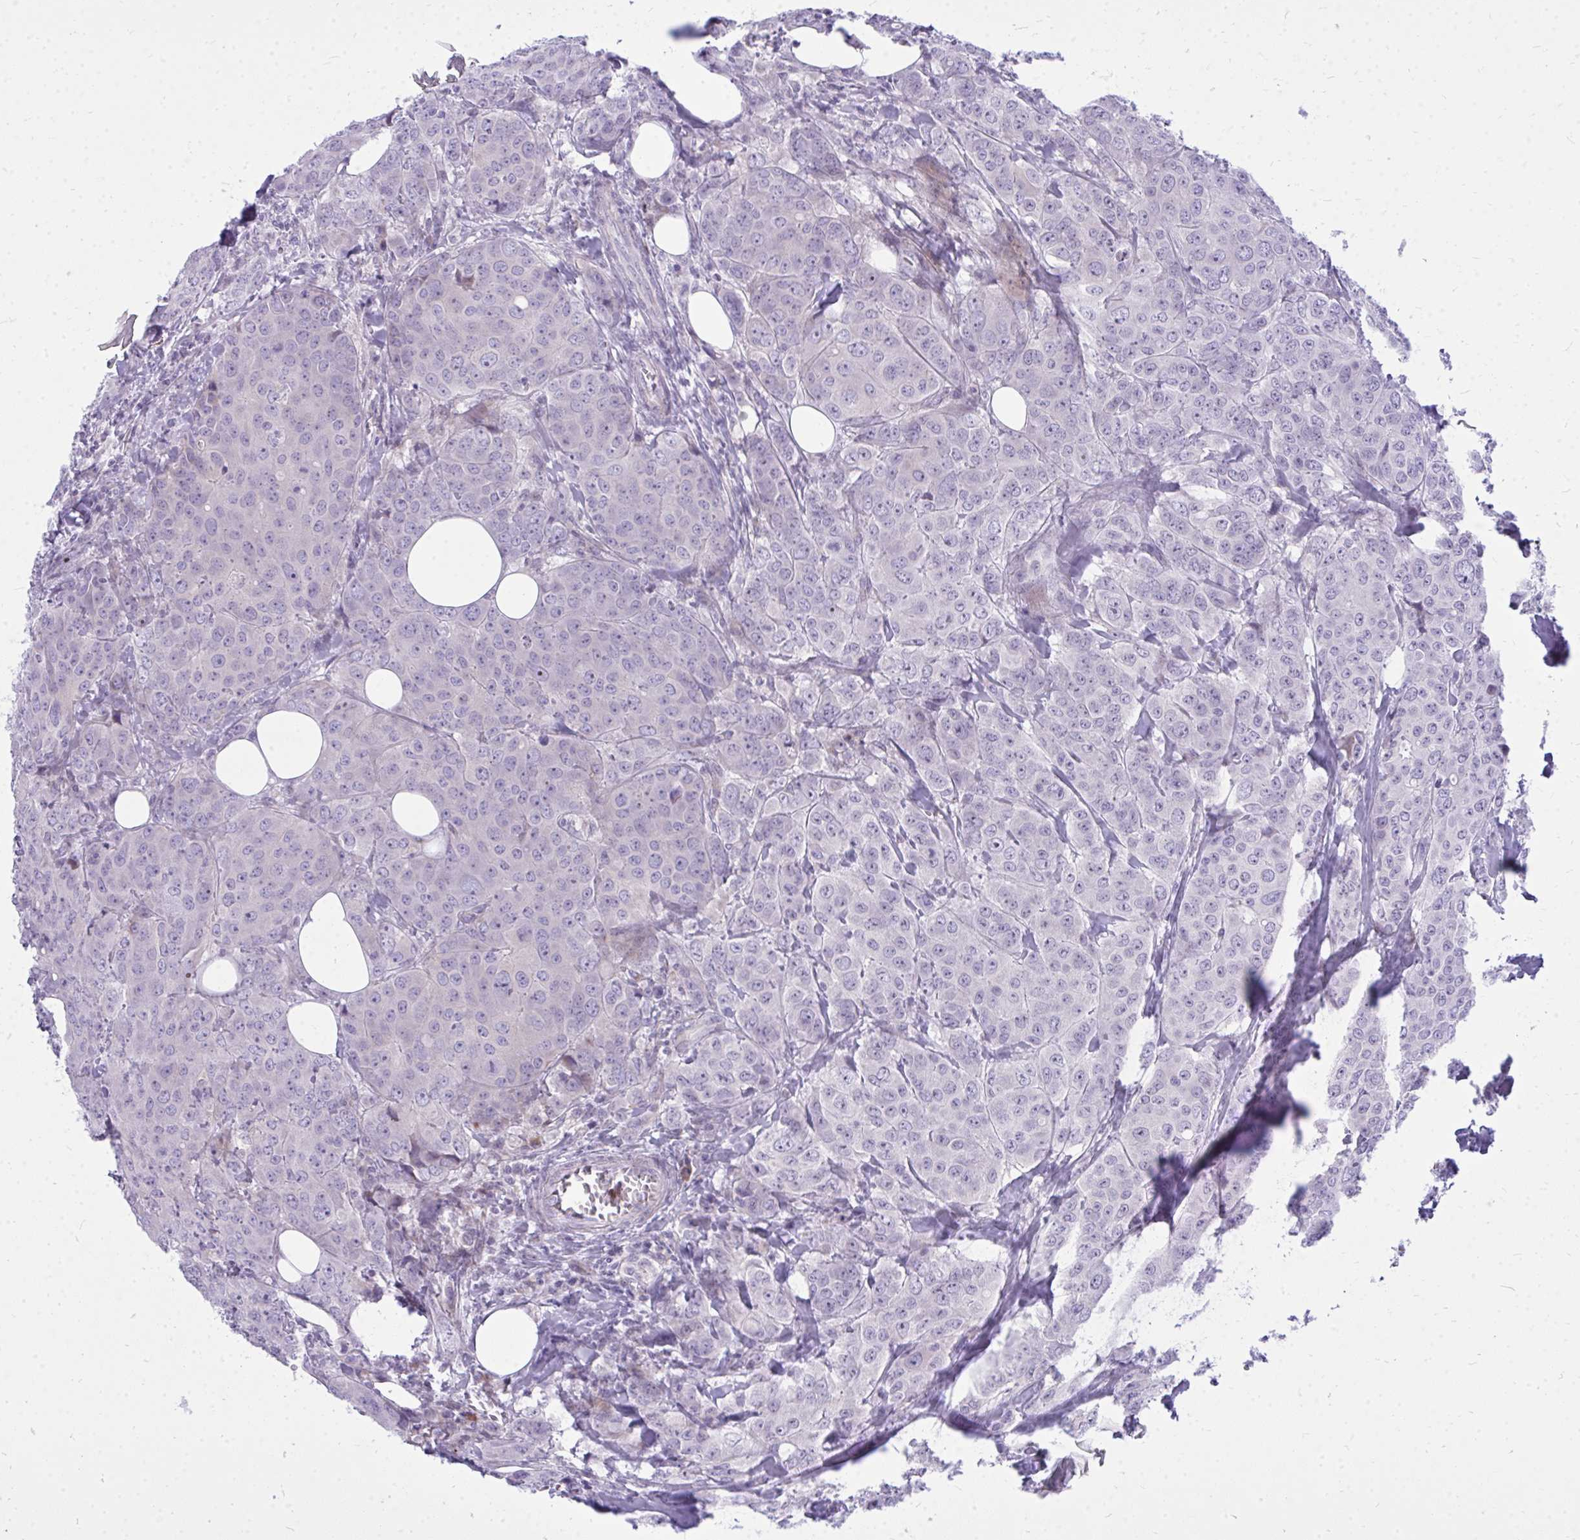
{"staining": {"intensity": "negative", "quantity": "none", "location": "none"}, "tissue": "breast cancer", "cell_type": "Tumor cells", "image_type": "cancer", "snomed": [{"axis": "morphology", "description": "Duct carcinoma"}, {"axis": "topography", "description": "Breast"}], "caption": "Protein analysis of intraductal carcinoma (breast) demonstrates no significant staining in tumor cells.", "gene": "ZSCAN25", "patient": {"sex": "female", "age": 43}}